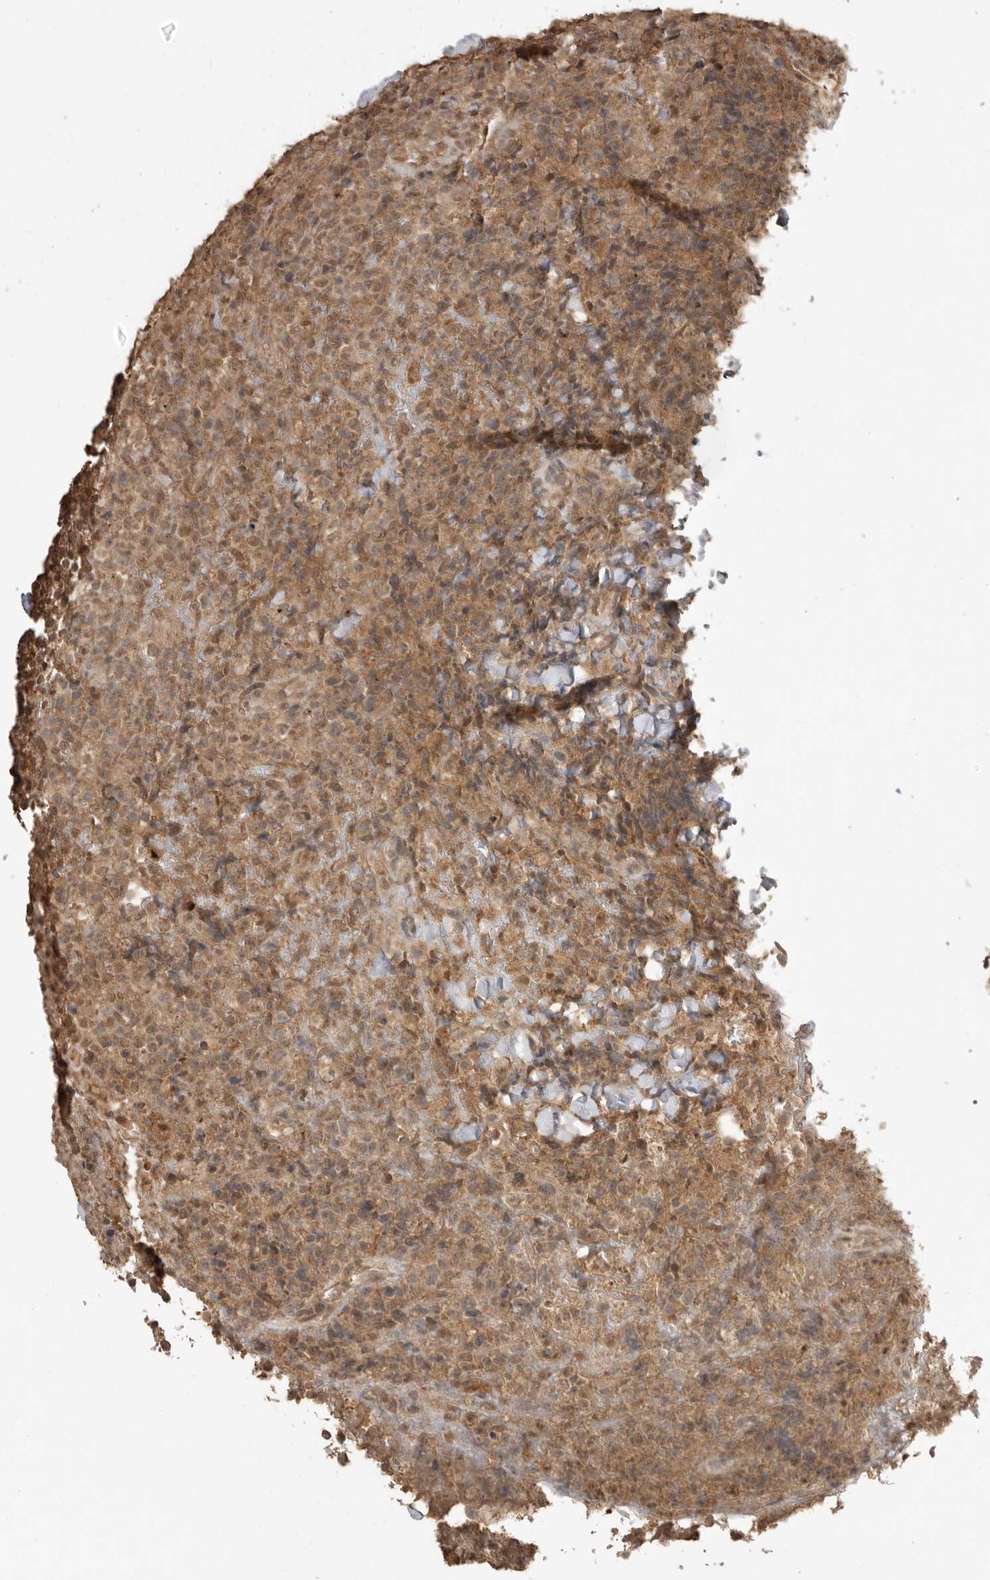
{"staining": {"intensity": "weak", "quantity": ">75%", "location": "cytoplasmic/membranous"}, "tissue": "lymphoma", "cell_type": "Tumor cells", "image_type": "cancer", "snomed": [{"axis": "morphology", "description": "Malignant lymphoma, non-Hodgkin's type, High grade"}, {"axis": "topography", "description": "Lymph node"}], "caption": "Lymphoma tissue demonstrates weak cytoplasmic/membranous staining in approximately >75% of tumor cells, visualized by immunohistochemistry.", "gene": "JAG2", "patient": {"sex": "male", "age": 13}}